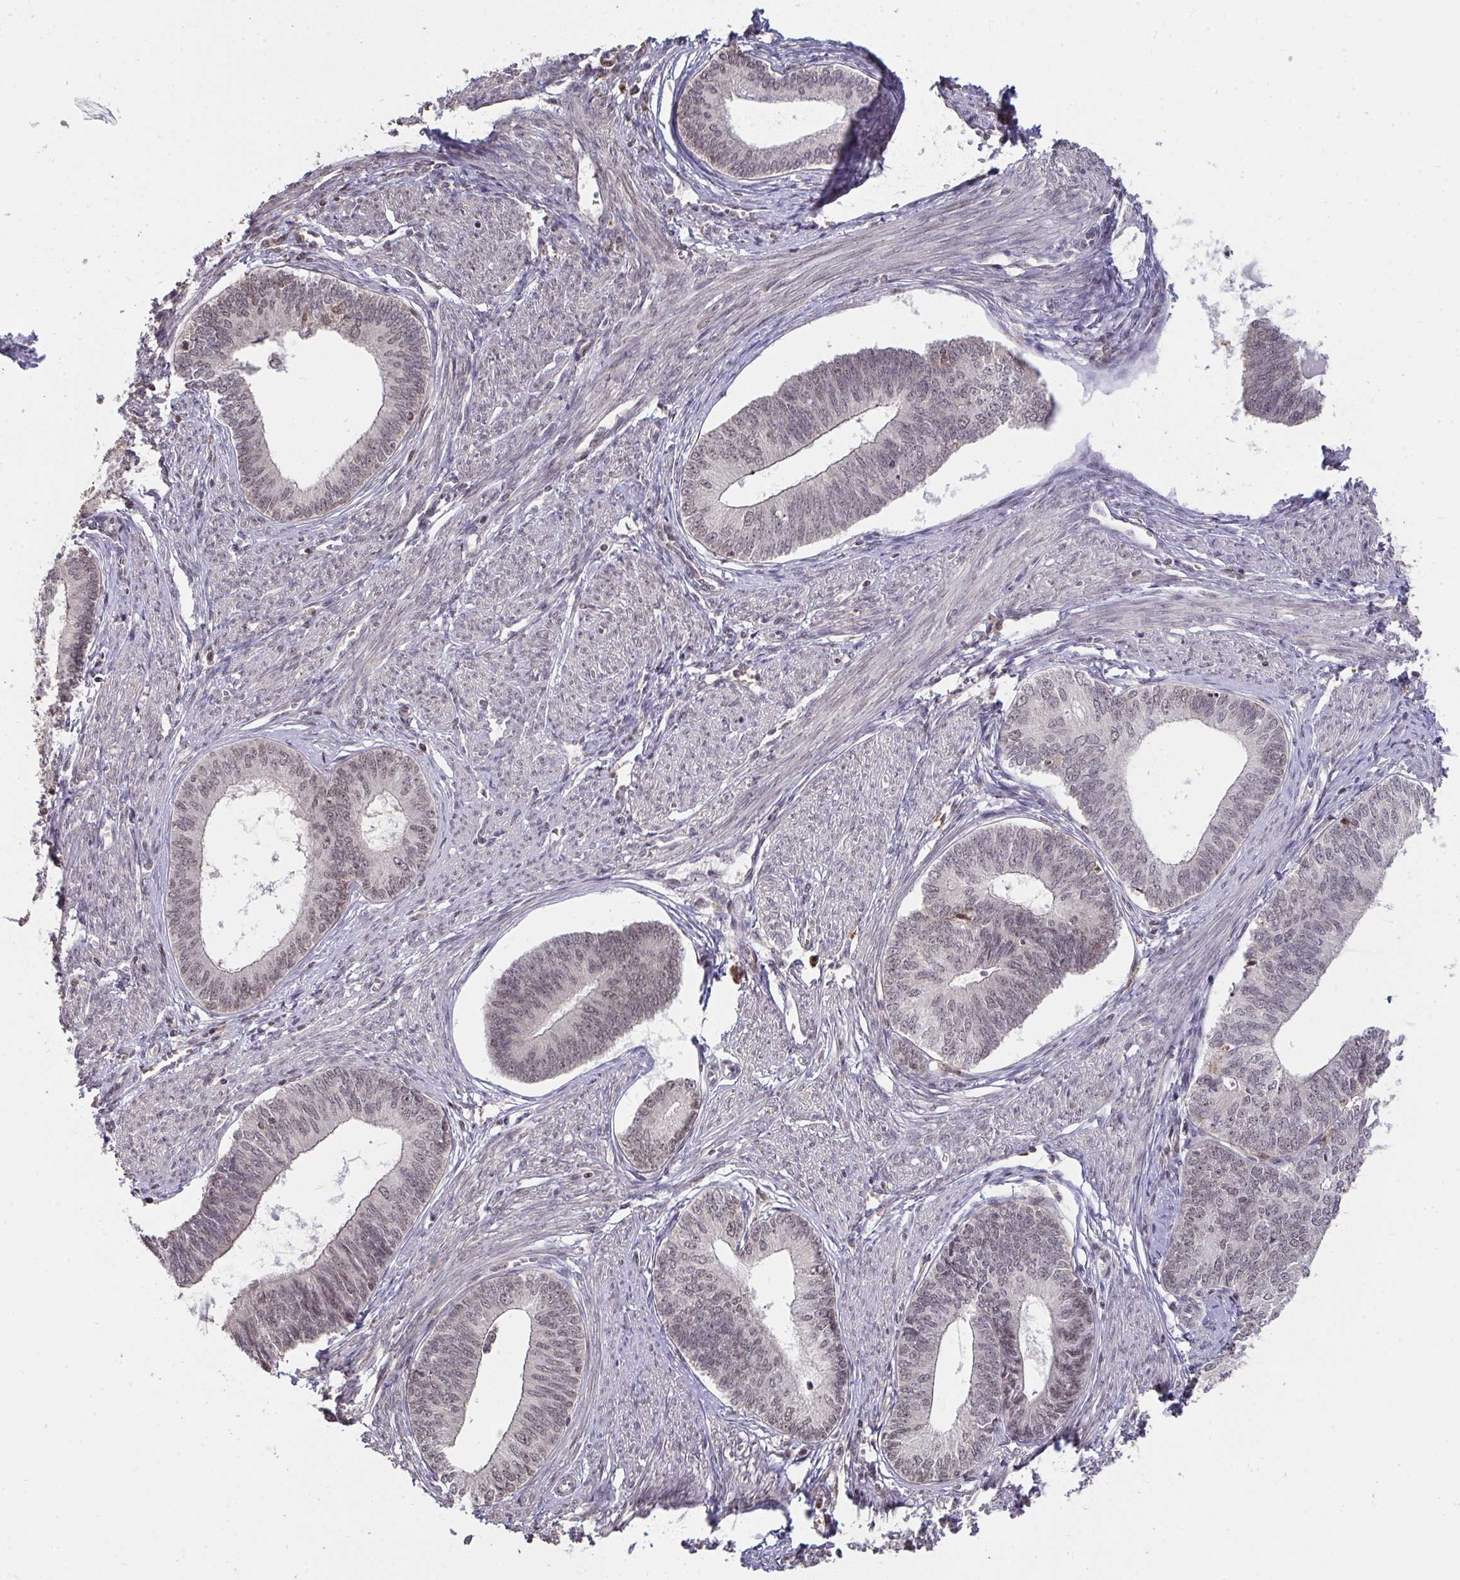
{"staining": {"intensity": "negative", "quantity": "none", "location": "none"}, "tissue": "endometrial cancer", "cell_type": "Tumor cells", "image_type": "cancer", "snomed": [{"axis": "morphology", "description": "Adenocarcinoma, NOS"}, {"axis": "topography", "description": "Endometrium"}], "caption": "Immunohistochemical staining of human endometrial adenocarcinoma shows no significant staining in tumor cells.", "gene": "SAP30", "patient": {"sex": "female", "age": 68}}